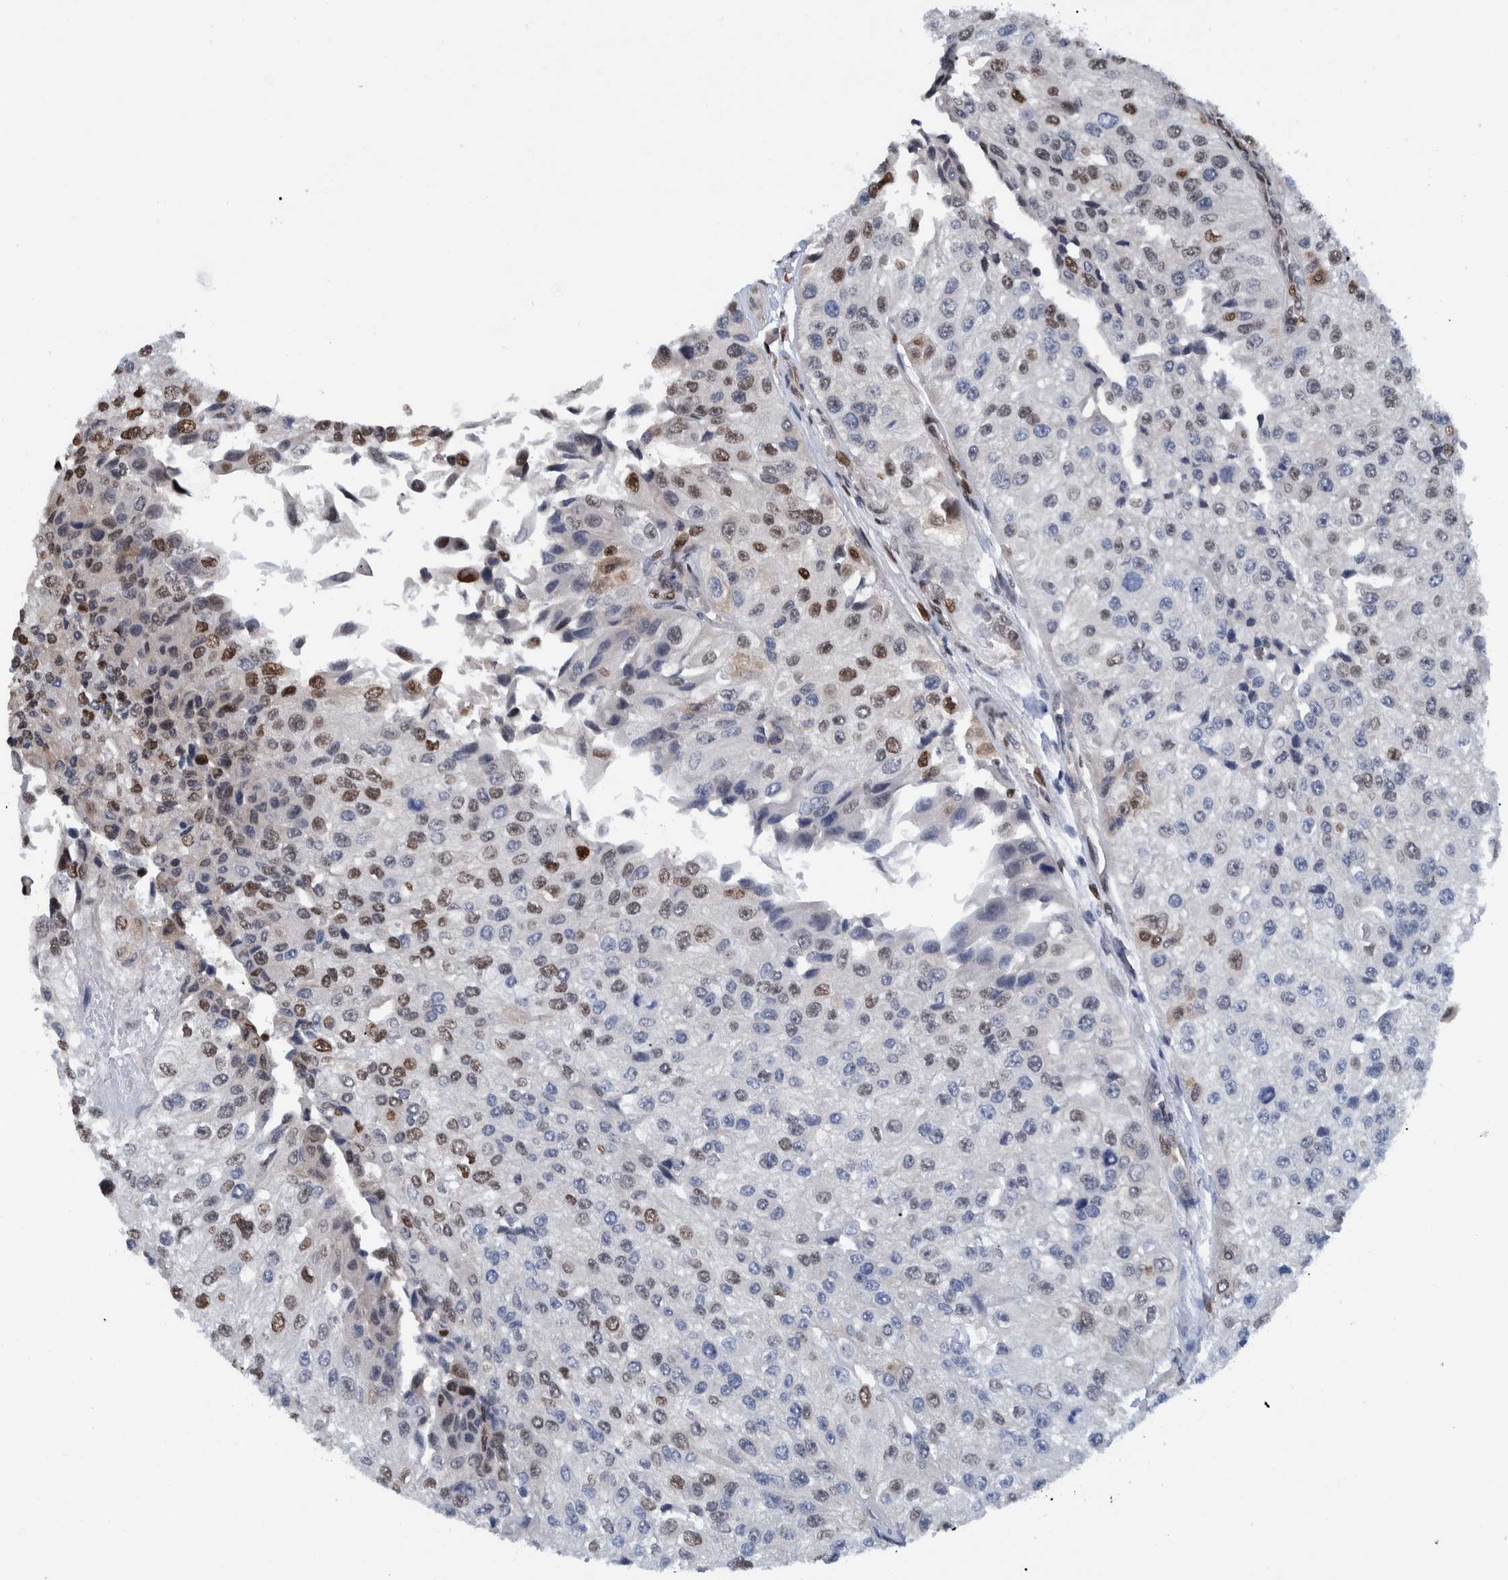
{"staining": {"intensity": "strong", "quantity": "<25%", "location": "nuclear"}, "tissue": "urothelial cancer", "cell_type": "Tumor cells", "image_type": "cancer", "snomed": [{"axis": "morphology", "description": "Urothelial carcinoma, High grade"}, {"axis": "topography", "description": "Kidney"}, {"axis": "topography", "description": "Urinary bladder"}], "caption": "Human high-grade urothelial carcinoma stained for a protein (brown) displays strong nuclear positive positivity in approximately <25% of tumor cells.", "gene": "HEATR9", "patient": {"sex": "male", "age": 77}}